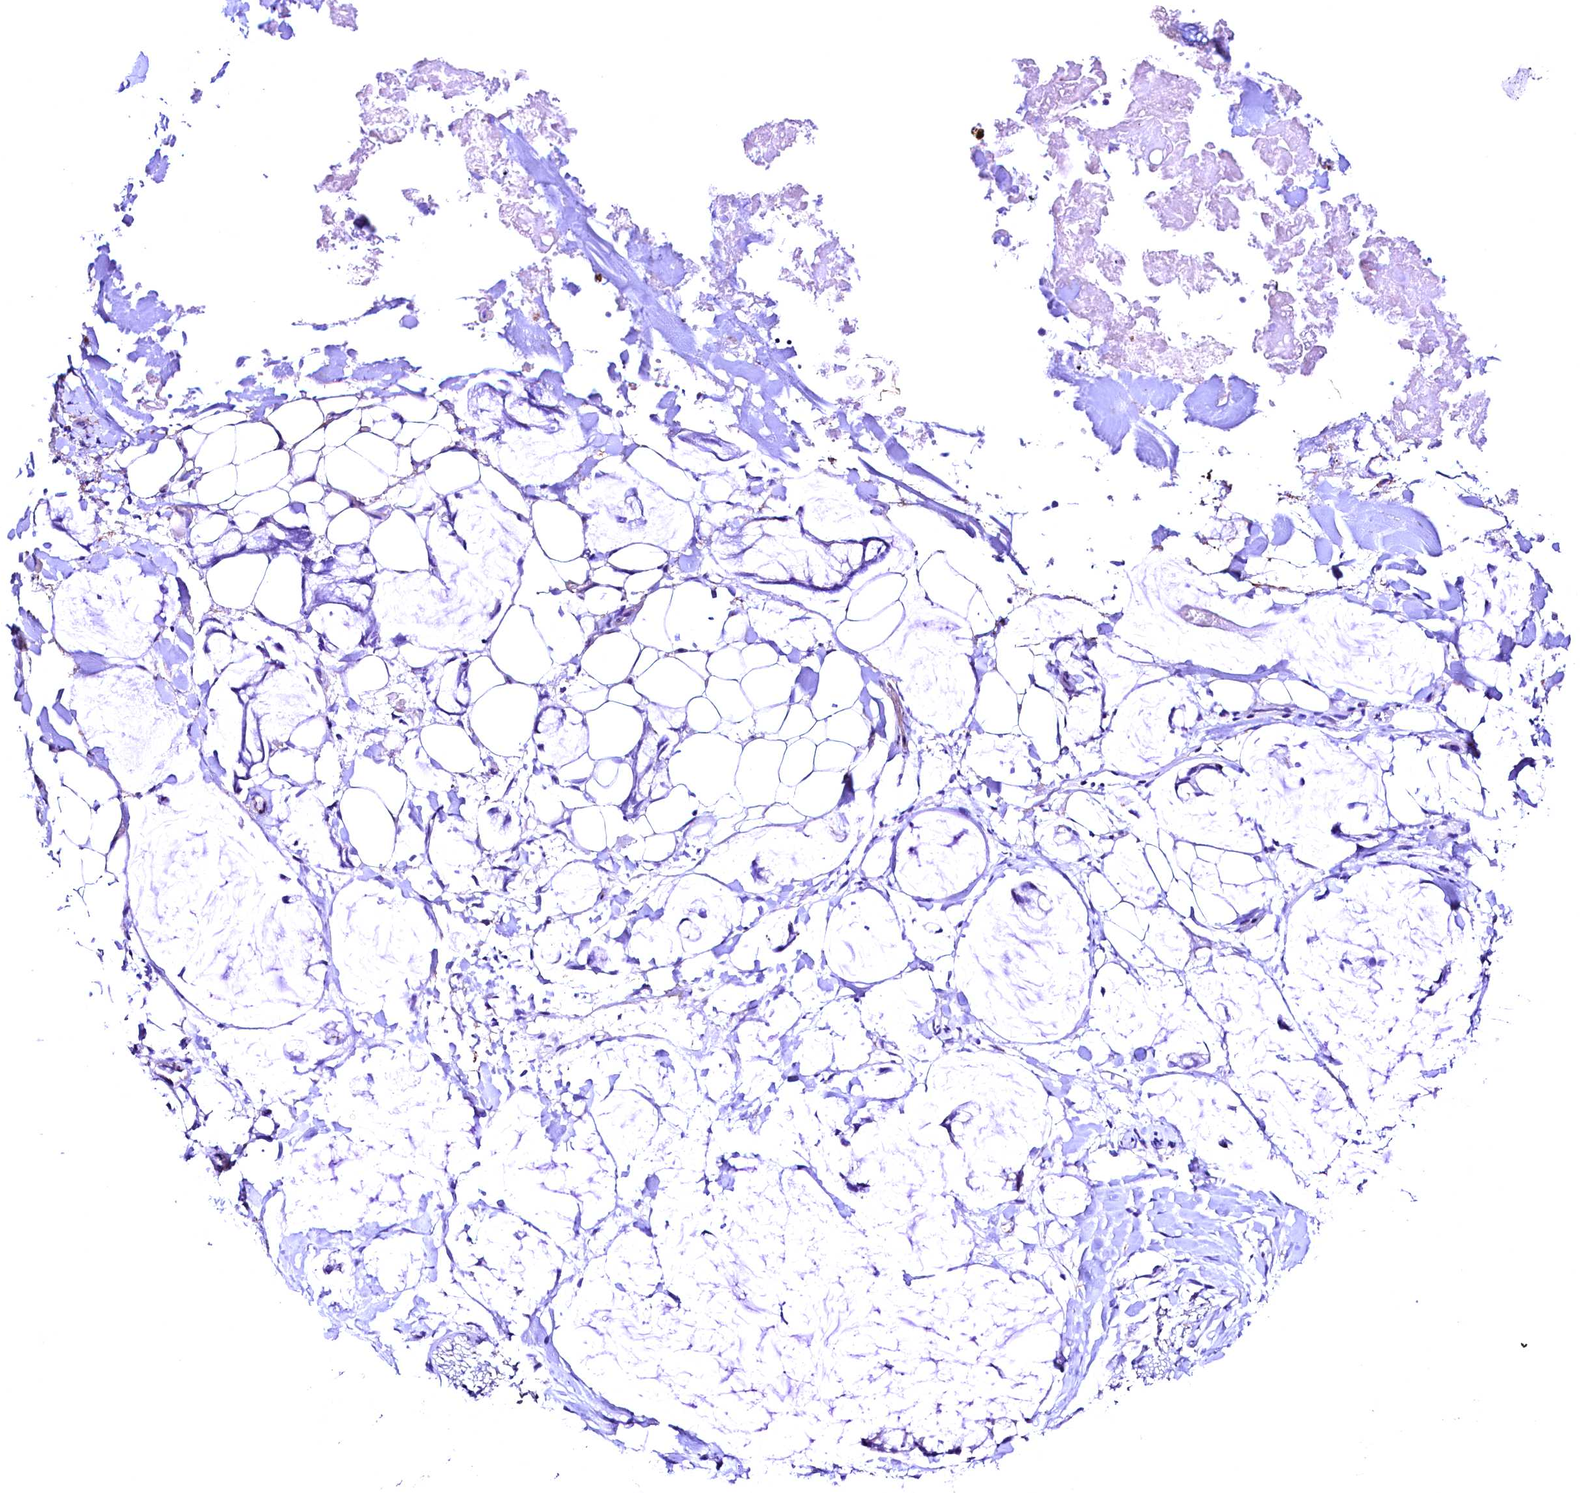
{"staining": {"intensity": "negative", "quantity": "none", "location": "none"}, "tissue": "adipose tissue", "cell_type": "Adipocytes", "image_type": "normal", "snomed": [{"axis": "morphology", "description": "Normal tissue, NOS"}, {"axis": "morphology", "description": "Adenocarcinoma, NOS"}, {"axis": "topography", "description": "Colon"}, {"axis": "topography", "description": "Peripheral nerve tissue"}], "caption": "Histopathology image shows no protein expression in adipocytes of benign adipose tissue.", "gene": "SLF1", "patient": {"sex": "male", "age": 14}}